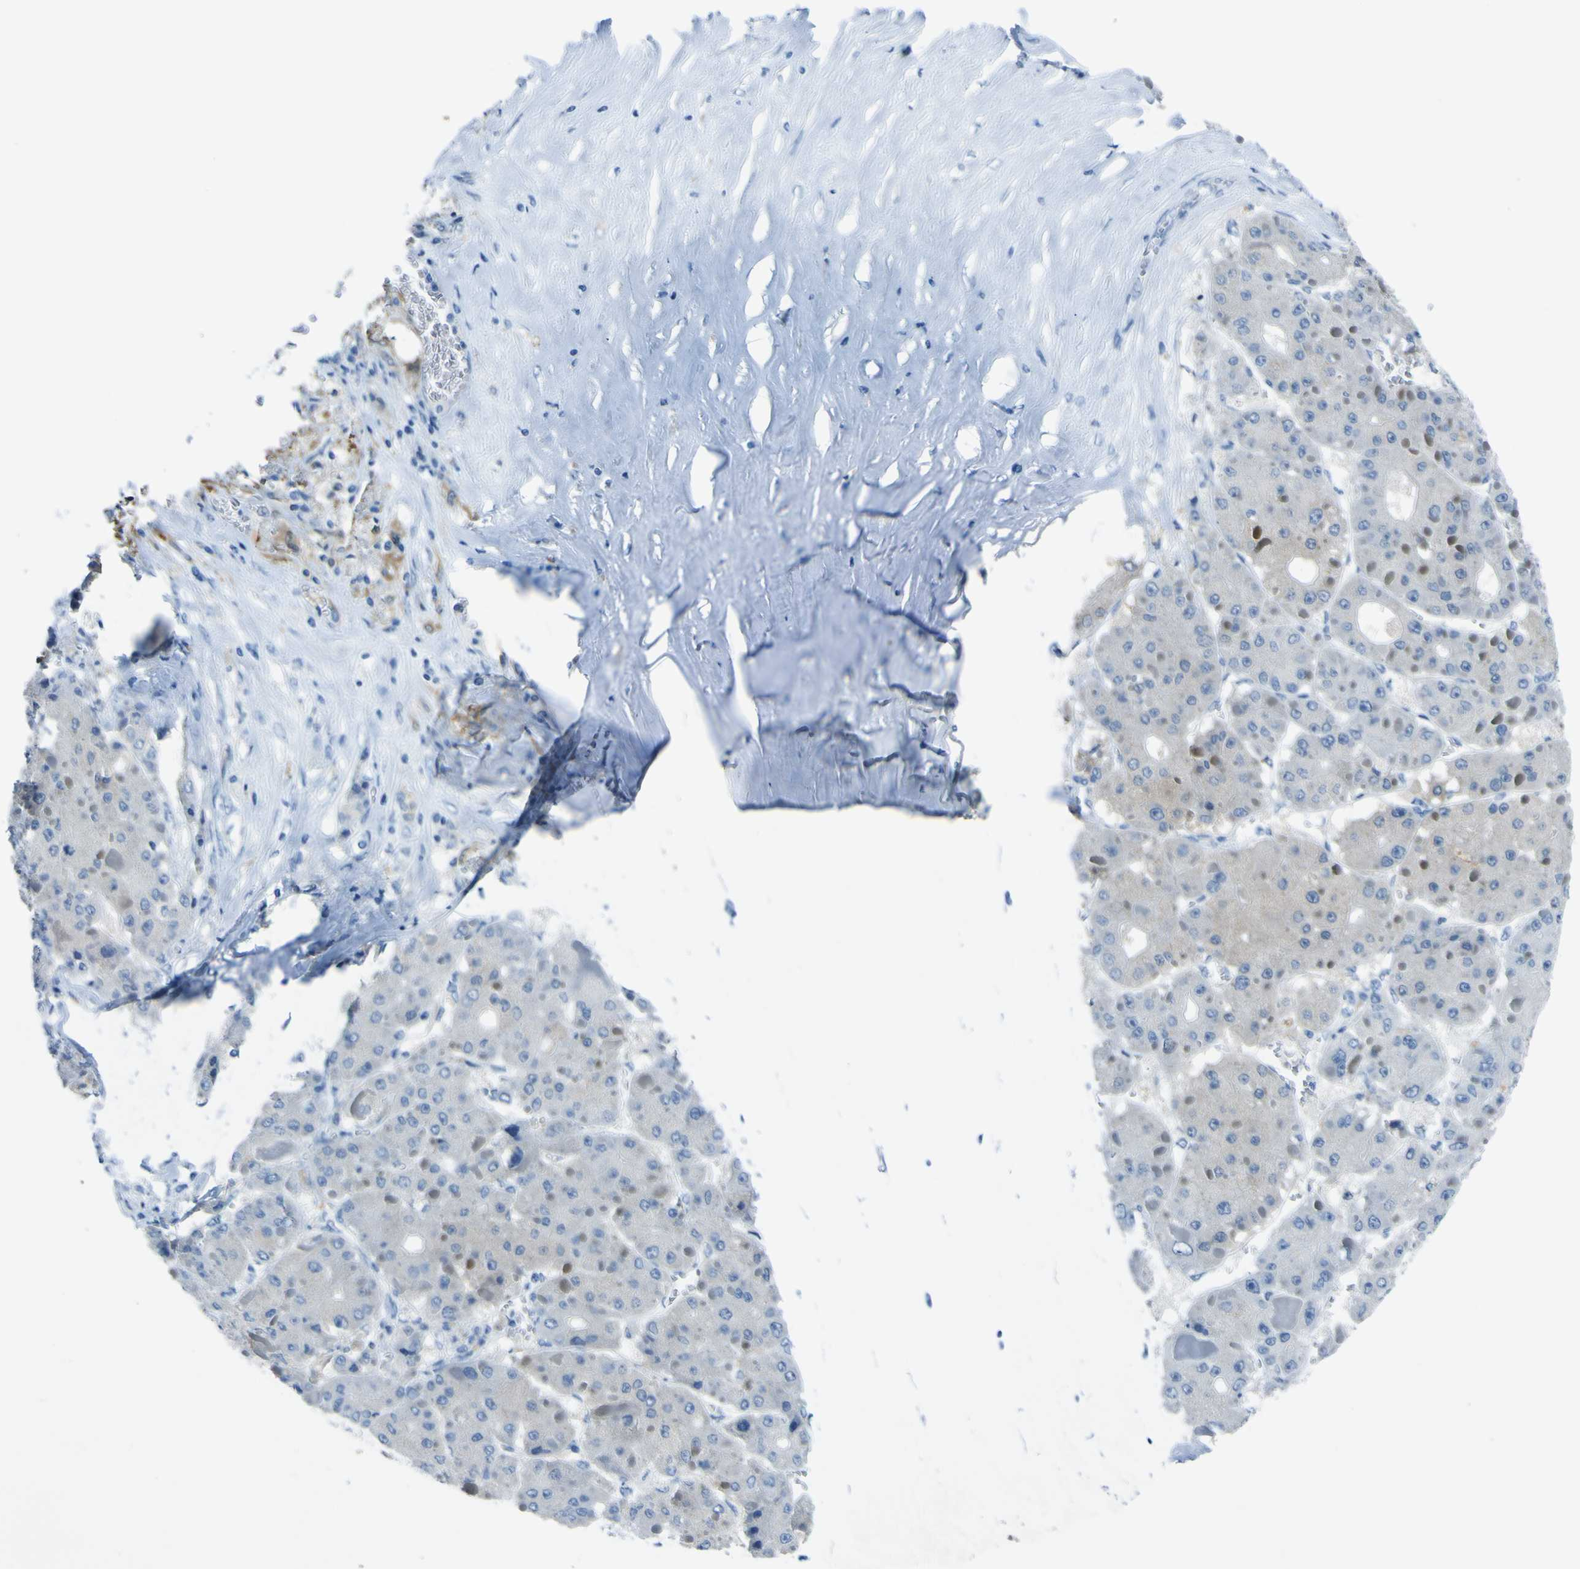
{"staining": {"intensity": "negative", "quantity": "none", "location": "none"}, "tissue": "liver cancer", "cell_type": "Tumor cells", "image_type": "cancer", "snomed": [{"axis": "morphology", "description": "Carcinoma, Hepatocellular, NOS"}, {"axis": "topography", "description": "Liver"}], "caption": "Immunohistochemistry (IHC) of liver cancer reveals no positivity in tumor cells.", "gene": "PHKG1", "patient": {"sex": "female", "age": 73}}